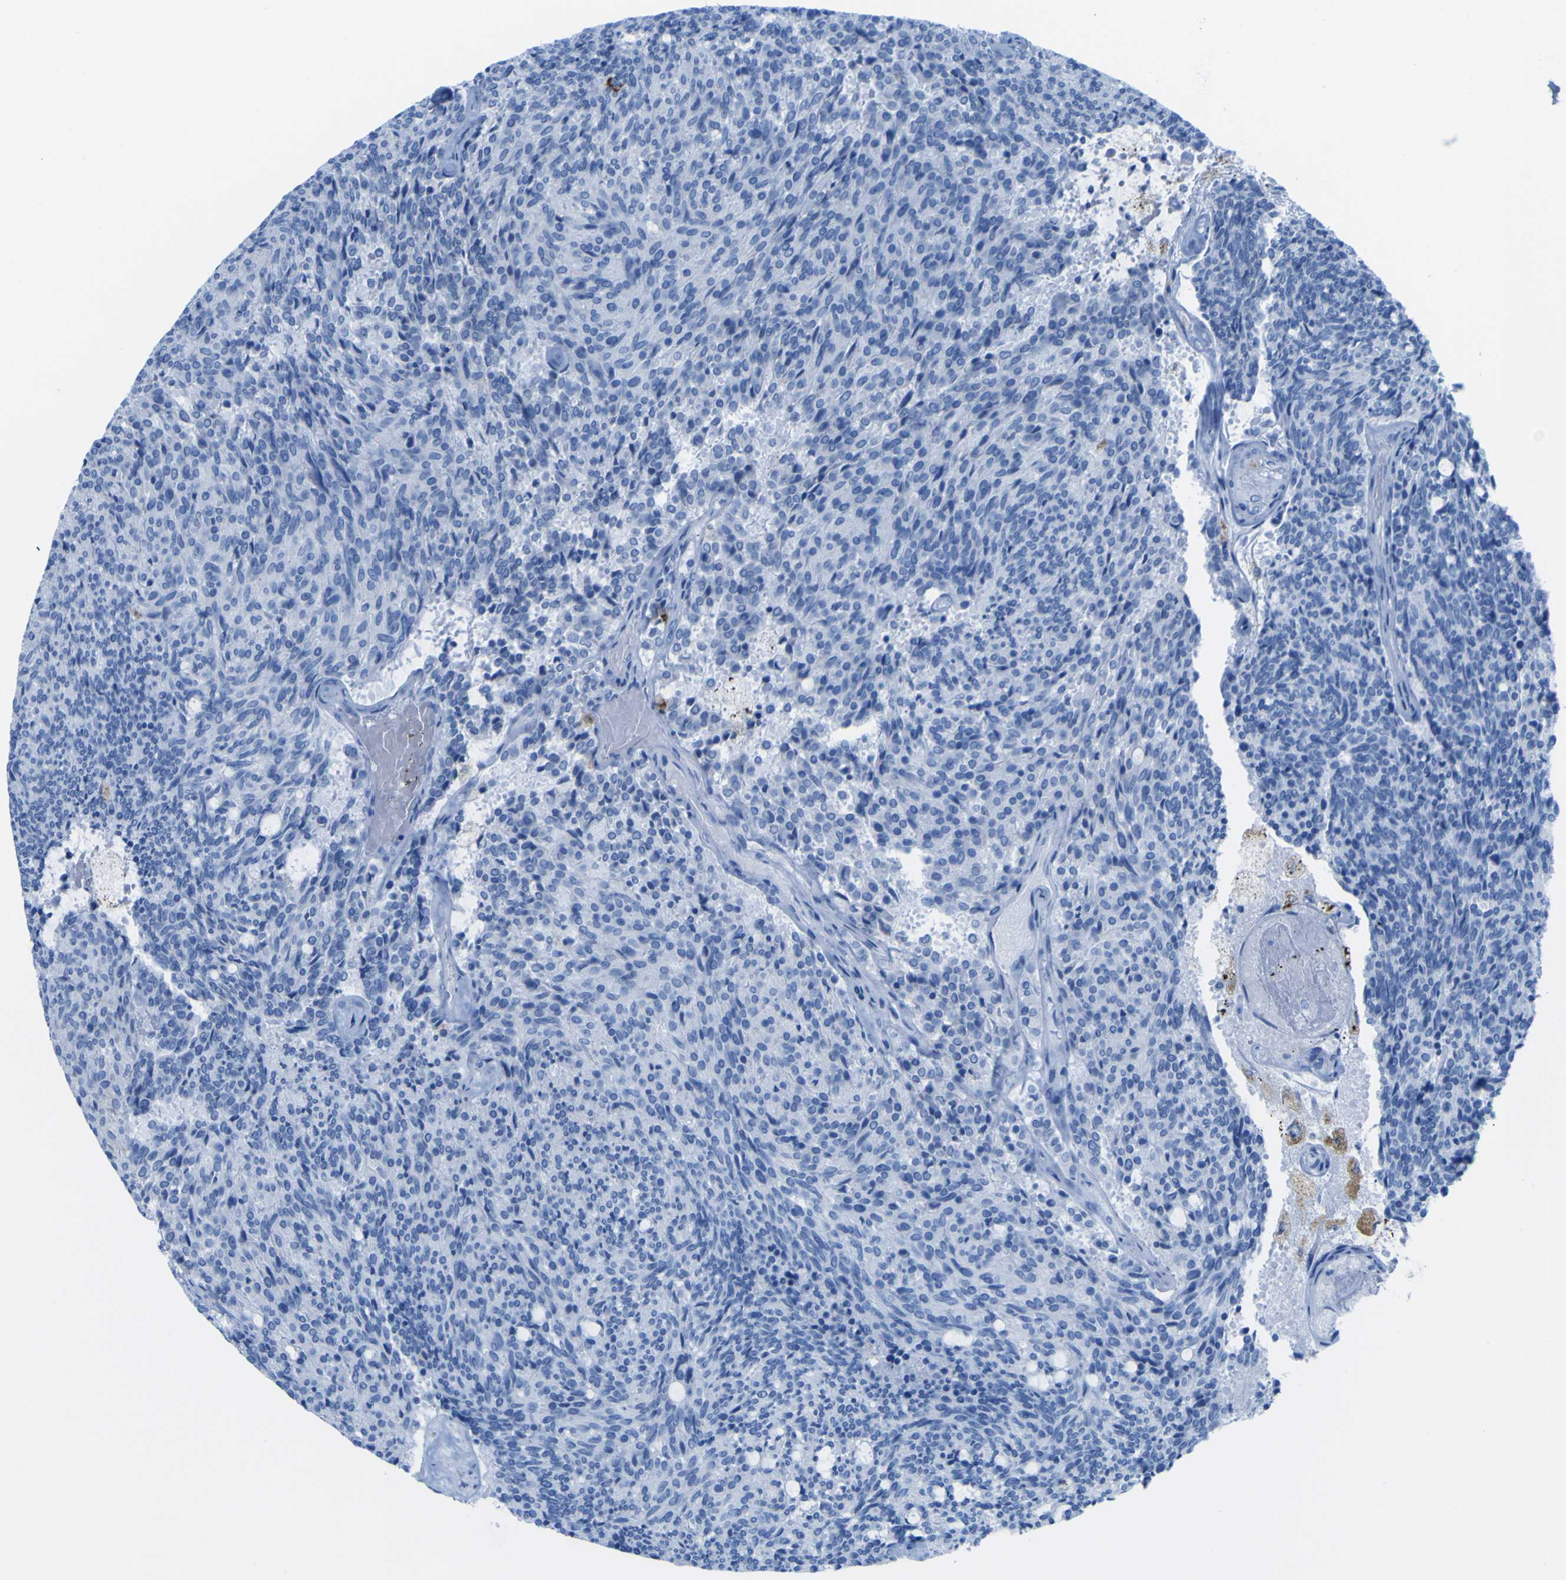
{"staining": {"intensity": "negative", "quantity": "none", "location": "none"}, "tissue": "carcinoid", "cell_type": "Tumor cells", "image_type": "cancer", "snomed": [{"axis": "morphology", "description": "Carcinoid, malignant, NOS"}, {"axis": "topography", "description": "Pancreas"}], "caption": "Carcinoid stained for a protein using immunohistochemistry (IHC) exhibits no expression tumor cells.", "gene": "PLD3", "patient": {"sex": "female", "age": 54}}